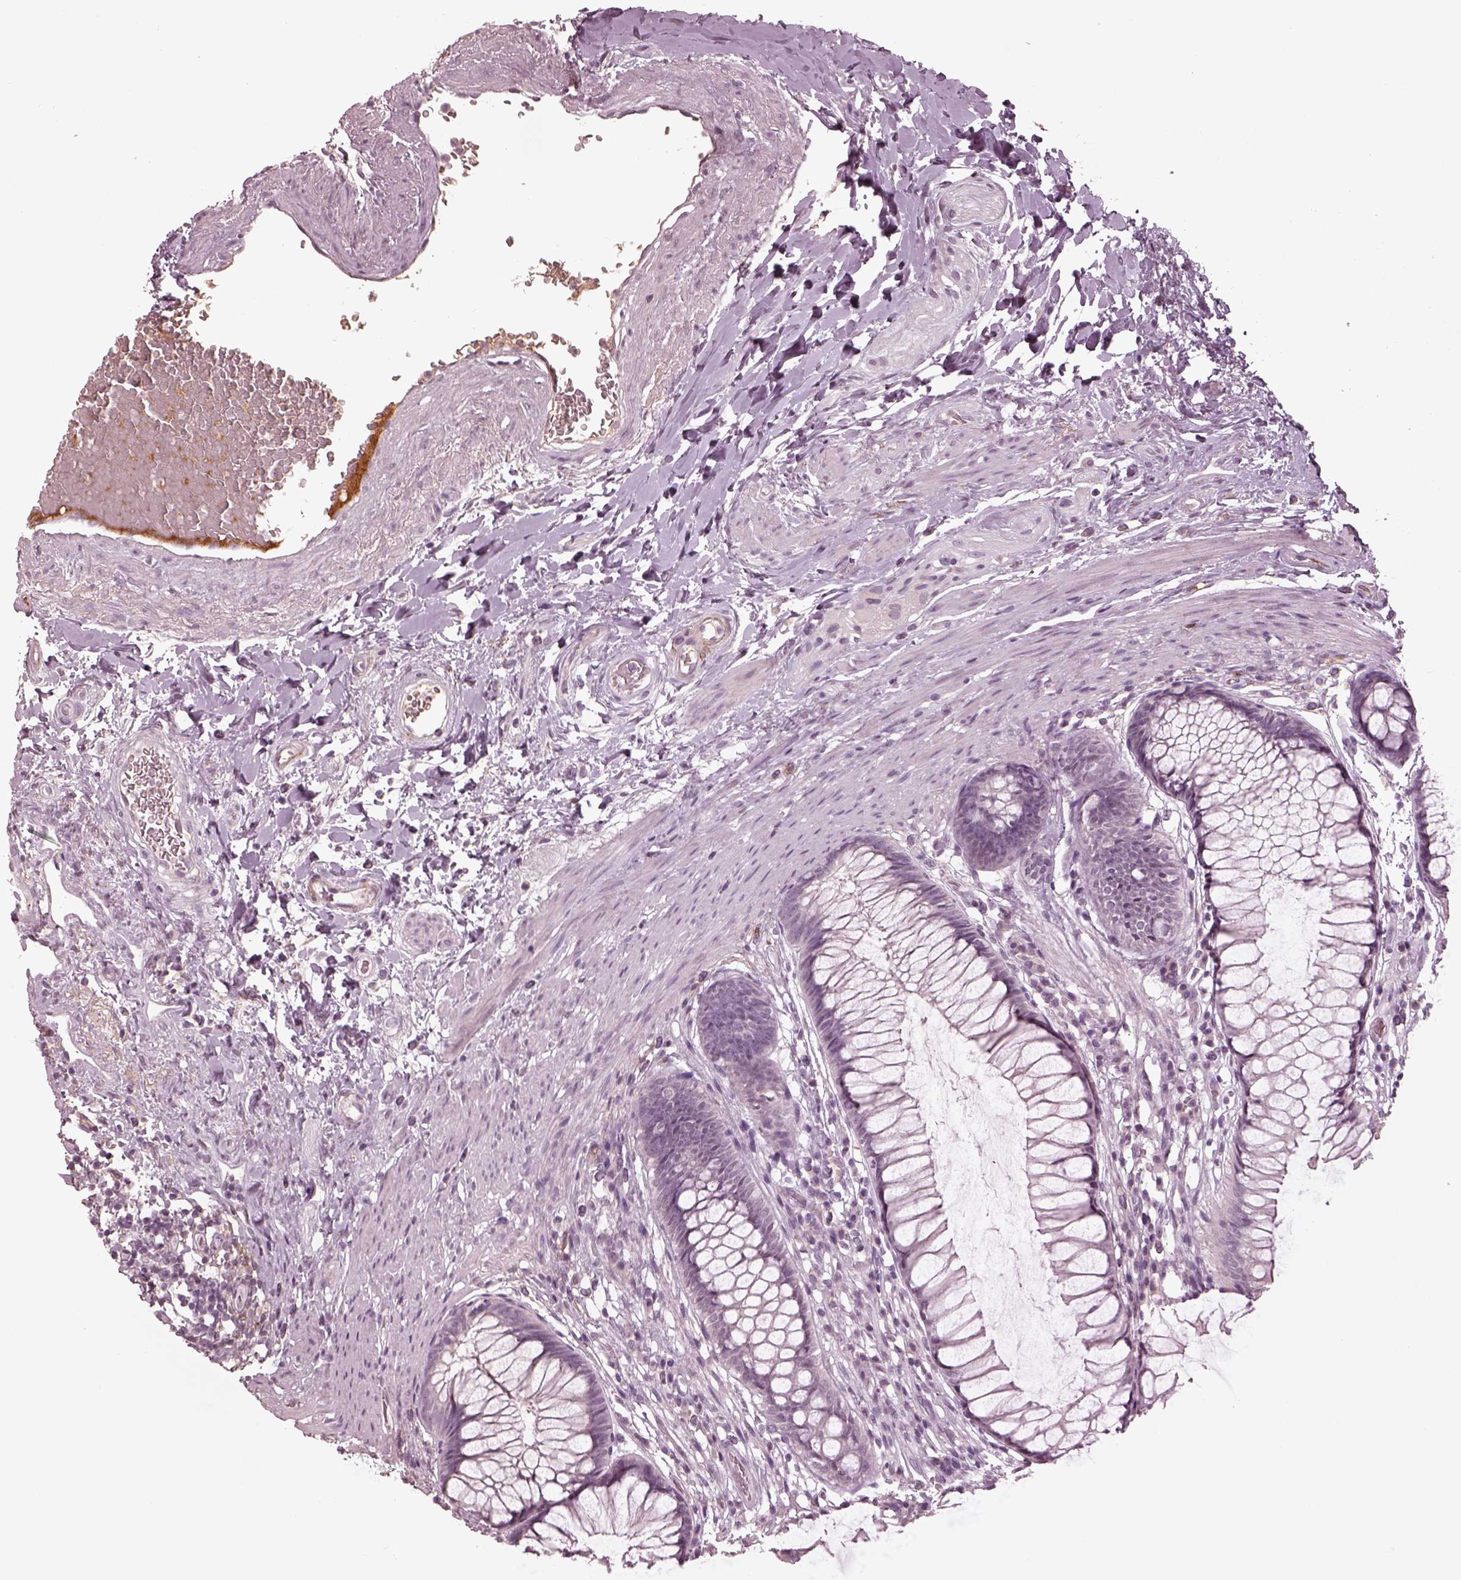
{"staining": {"intensity": "negative", "quantity": "none", "location": "none"}, "tissue": "rectum", "cell_type": "Glandular cells", "image_type": "normal", "snomed": [{"axis": "morphology", "description": "Normal tissue, NOS"}, {"axis": "topography", "description": "Smooth muscle"}, {"axis": "topography", "description": "Rectum"}], "caption": "Glandular cells show no significant protein expression in normal rectum.", "gene": "KCNA2", "patient": {"sex": "male", "age": 53}}